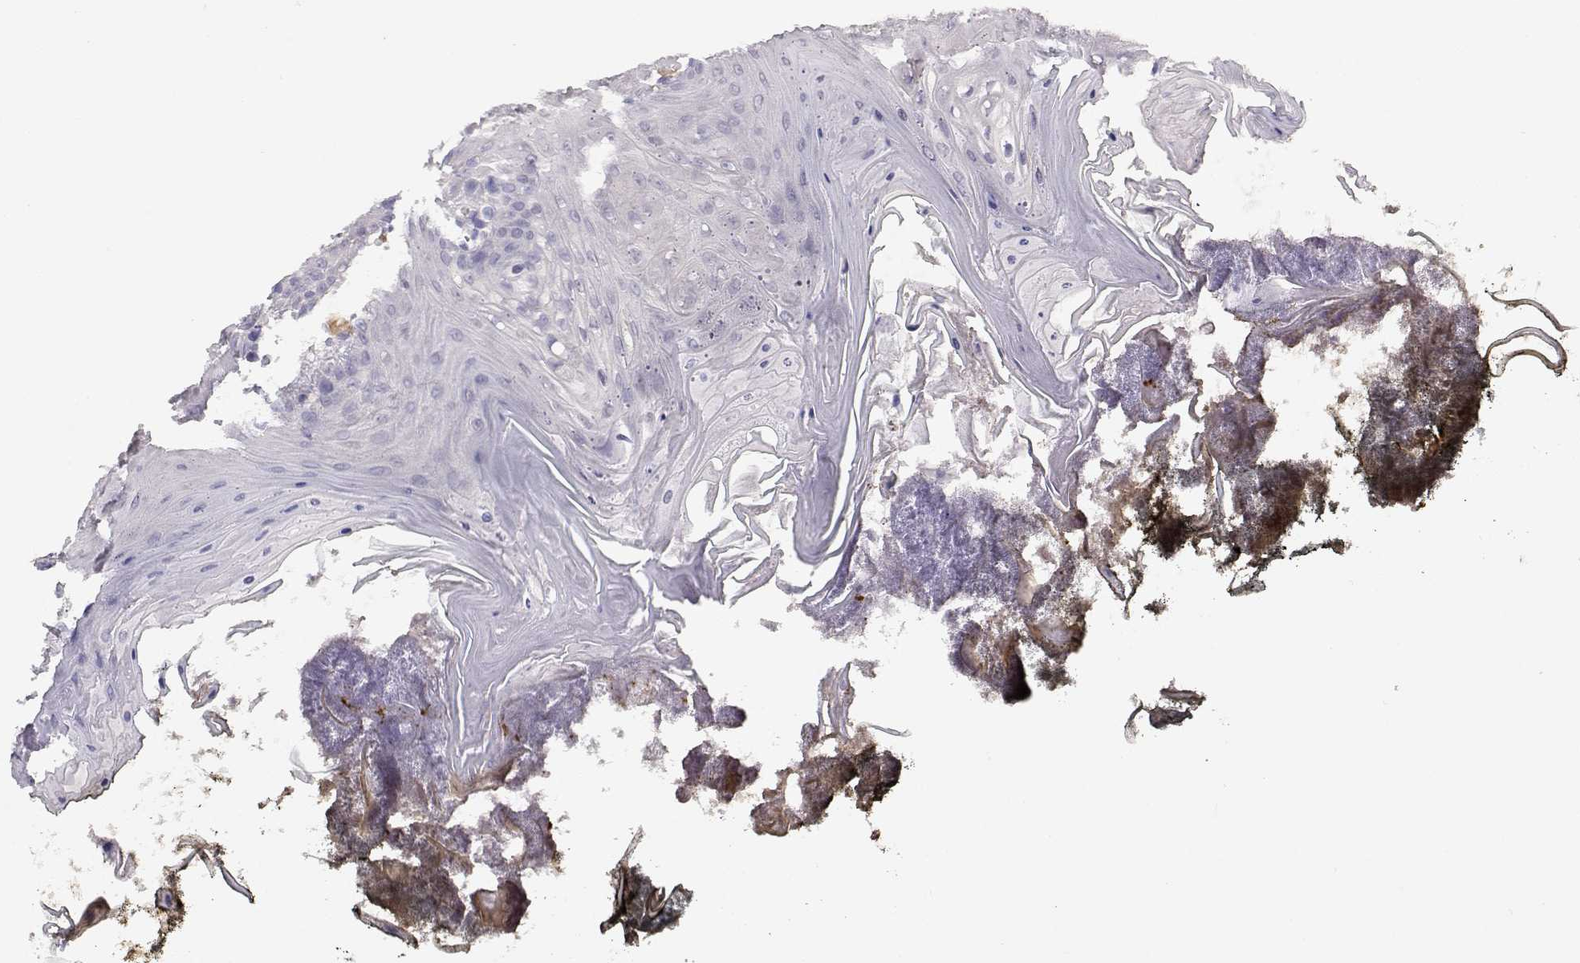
{"staining": {"intensity": "negative", "quantity": "none", "location": "none"}, "tissue": "oral mucosa", "cell_type": "Squamous epithelial cells", "image_type": "normal", "snomed": [{"axis": "morphology", "description": "Normal tissue, NOS"}, {"axis": "topography", "description": "Oral tissue"}], "caption": "Immunohistochemistry (IHC) micrograph of normal oral mucosa: human oral mucosa stained with DAB (3,3'-diaminobenzidine) displays no significant protein expression in squamous epithelial cells. (DAB (3,3'-diaminobenzidine) IHC, high magnification).", "gene": "CDHR1", "patient": {"sex": "male", "age": 9}}